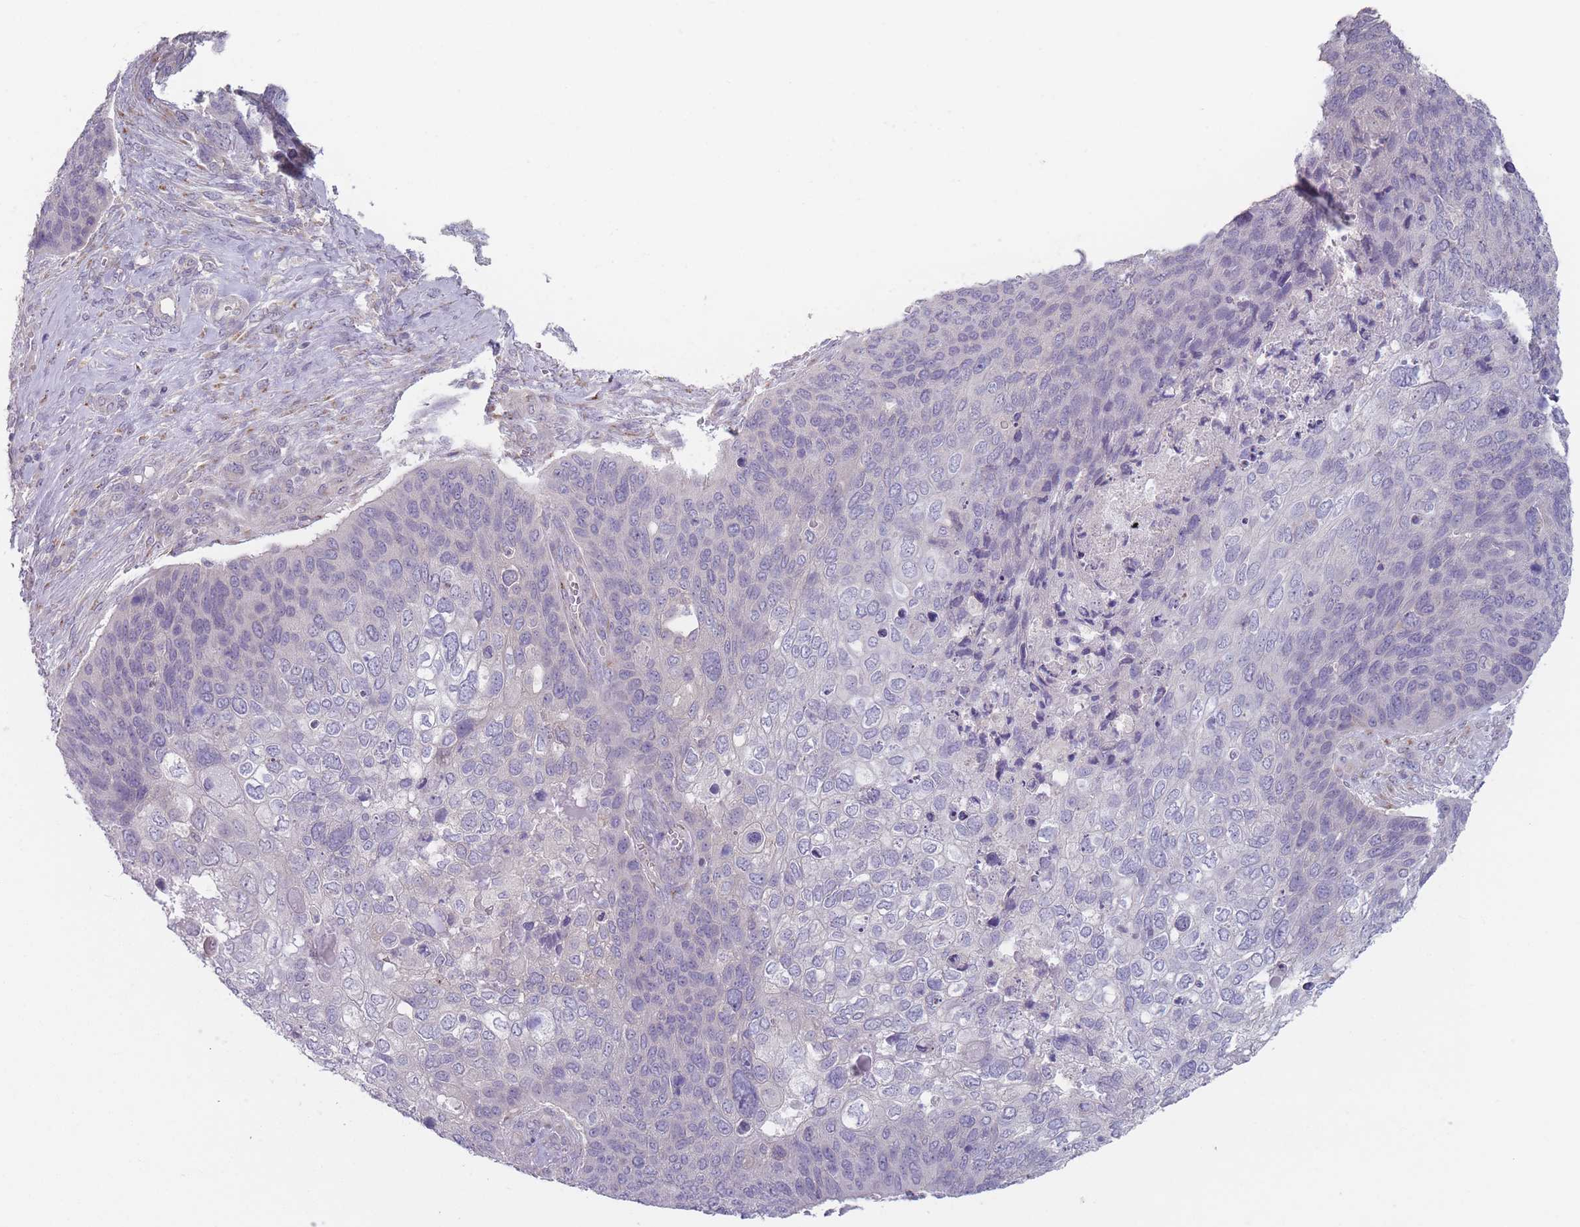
{"staining": {"intensity": "negative", "quantity": "none", "location": "none"}, "tissue": "skin cancer", "cell_type": "Tumor cells", "image_type": "cancer", "snomed": [{"axis": "morphology", "description": "Basal cell carcinoma"}, {"axis": "topography", "description": "Skin"}], "caption": "This is a photomicrograph of immunohistochemistry (IHC) staining of skin basal cell carcinoma, which shows no staining in tumor cells.", "gene": "AKAIN1", "patient": {"sex": "female", "age": 74}}